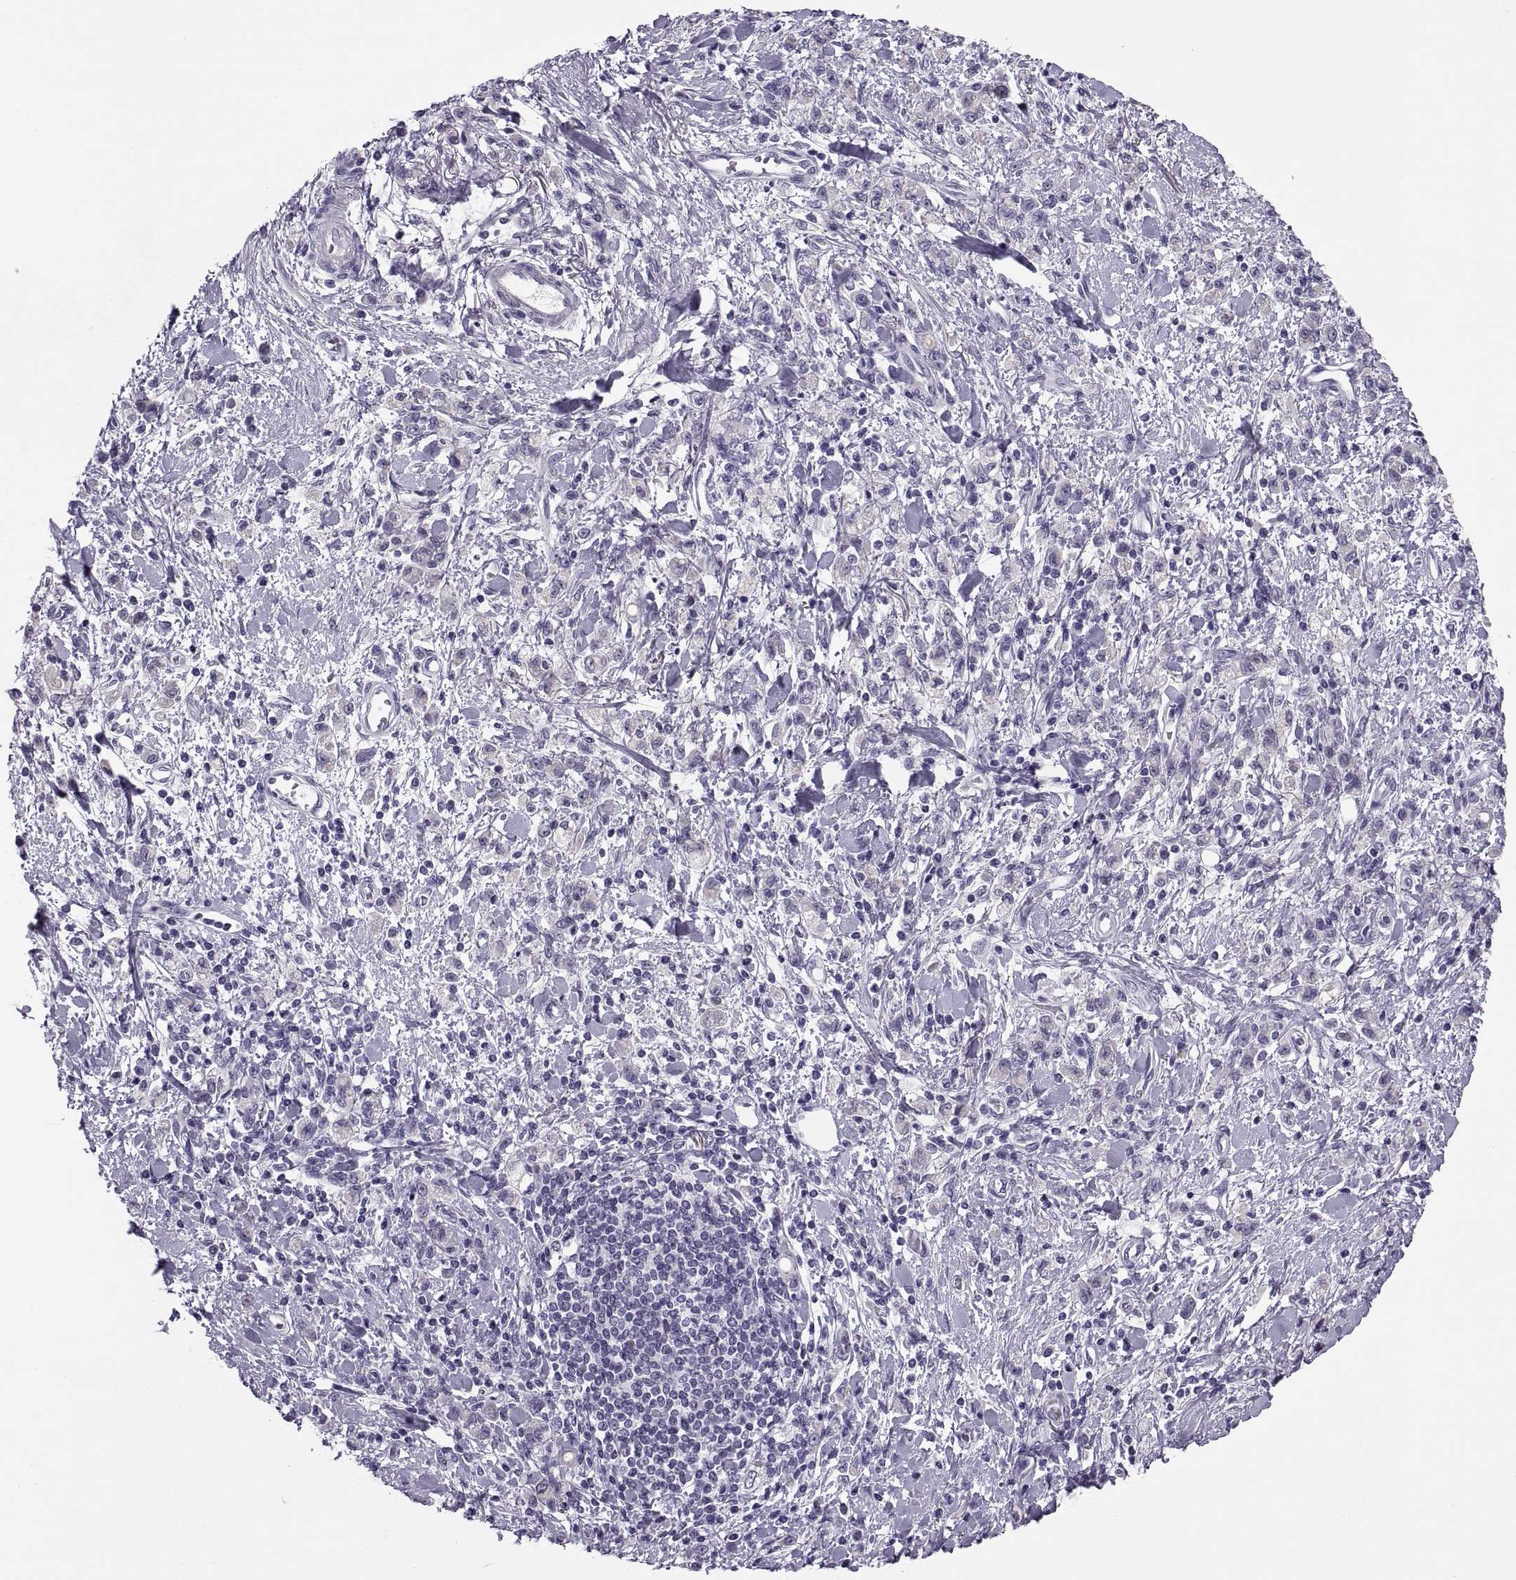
{"staining": {"intensity": "negative", "quantity": "none", "location": "none"}, "tissue": "stomach cancer", "cell_type": "Tumor cells", "image_type": "cancer", "snomed": [{"axis": "morphology", "description": "Adenocarcinoma, NOS"}, {"axis": "topography", "description": "Stomach"}], "caption": "This is a image of immunohistochemistry (IHC) staining of stomach adenocarcinoma, which shows no expression in tumor cells.", "gene": "MAGEB1", "patient": {"sex": "male", "age": 77}}